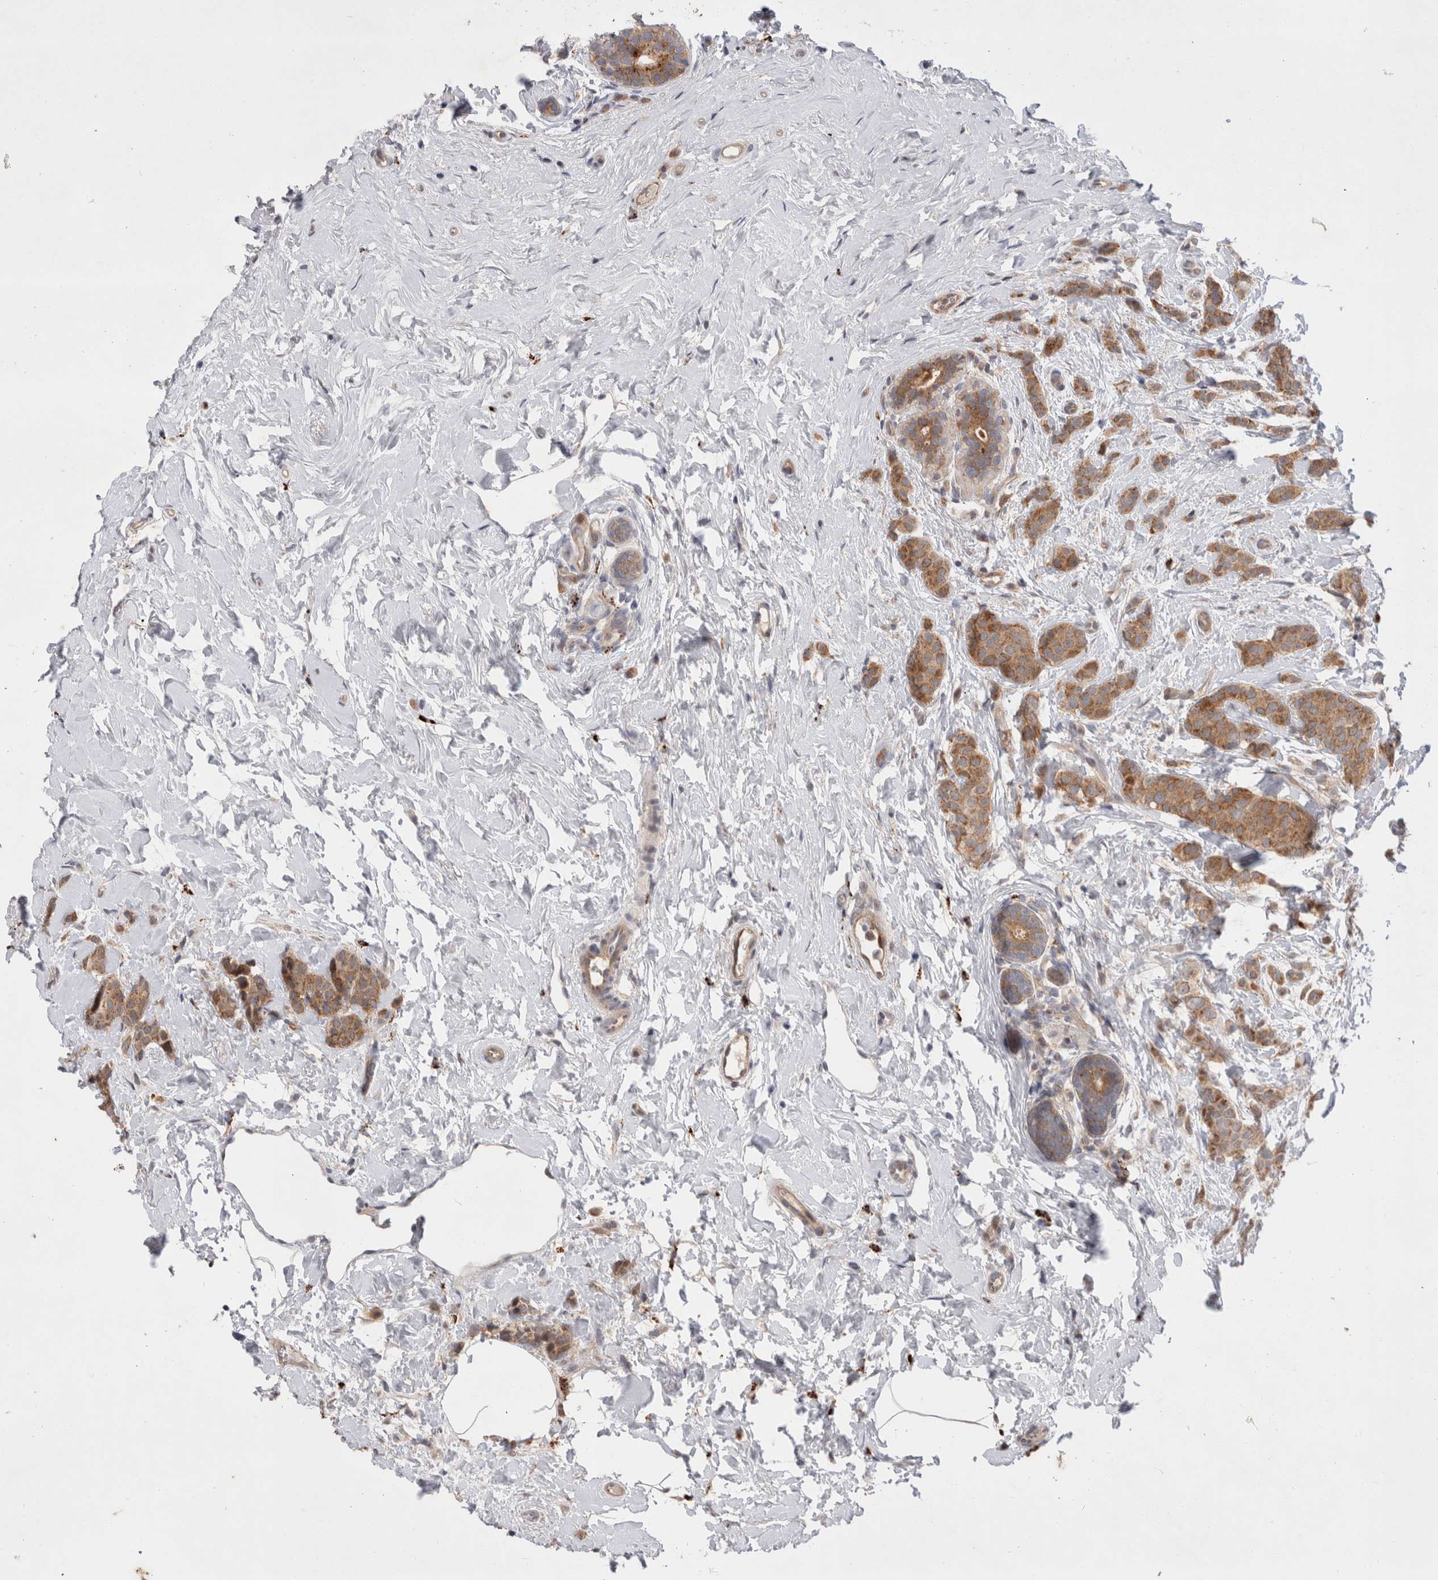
{"staining": {"intensity": "moderate", "quantity": ">75%", "location": "cytoplasmic/membranous"}, "tissue": "breast cancer", "cell_type": "Tumor cells", "image_type": "cancer", "snomed": [{"axis": "morphology", "description": "Lobular carcinoma, in situ"}, {"axis": "morphology", "description": "Lobular carcinoma"}, {"axis": "topography", "description": "Breast"}], "caption": "A brown stain highlights moderate cytoplasmic/membranous positivity of a protein in human lobular carcinoma in situ (breast) tumor cells.", "gene": "MRPL37", "patient": {"sex": "female", "age": 41}}